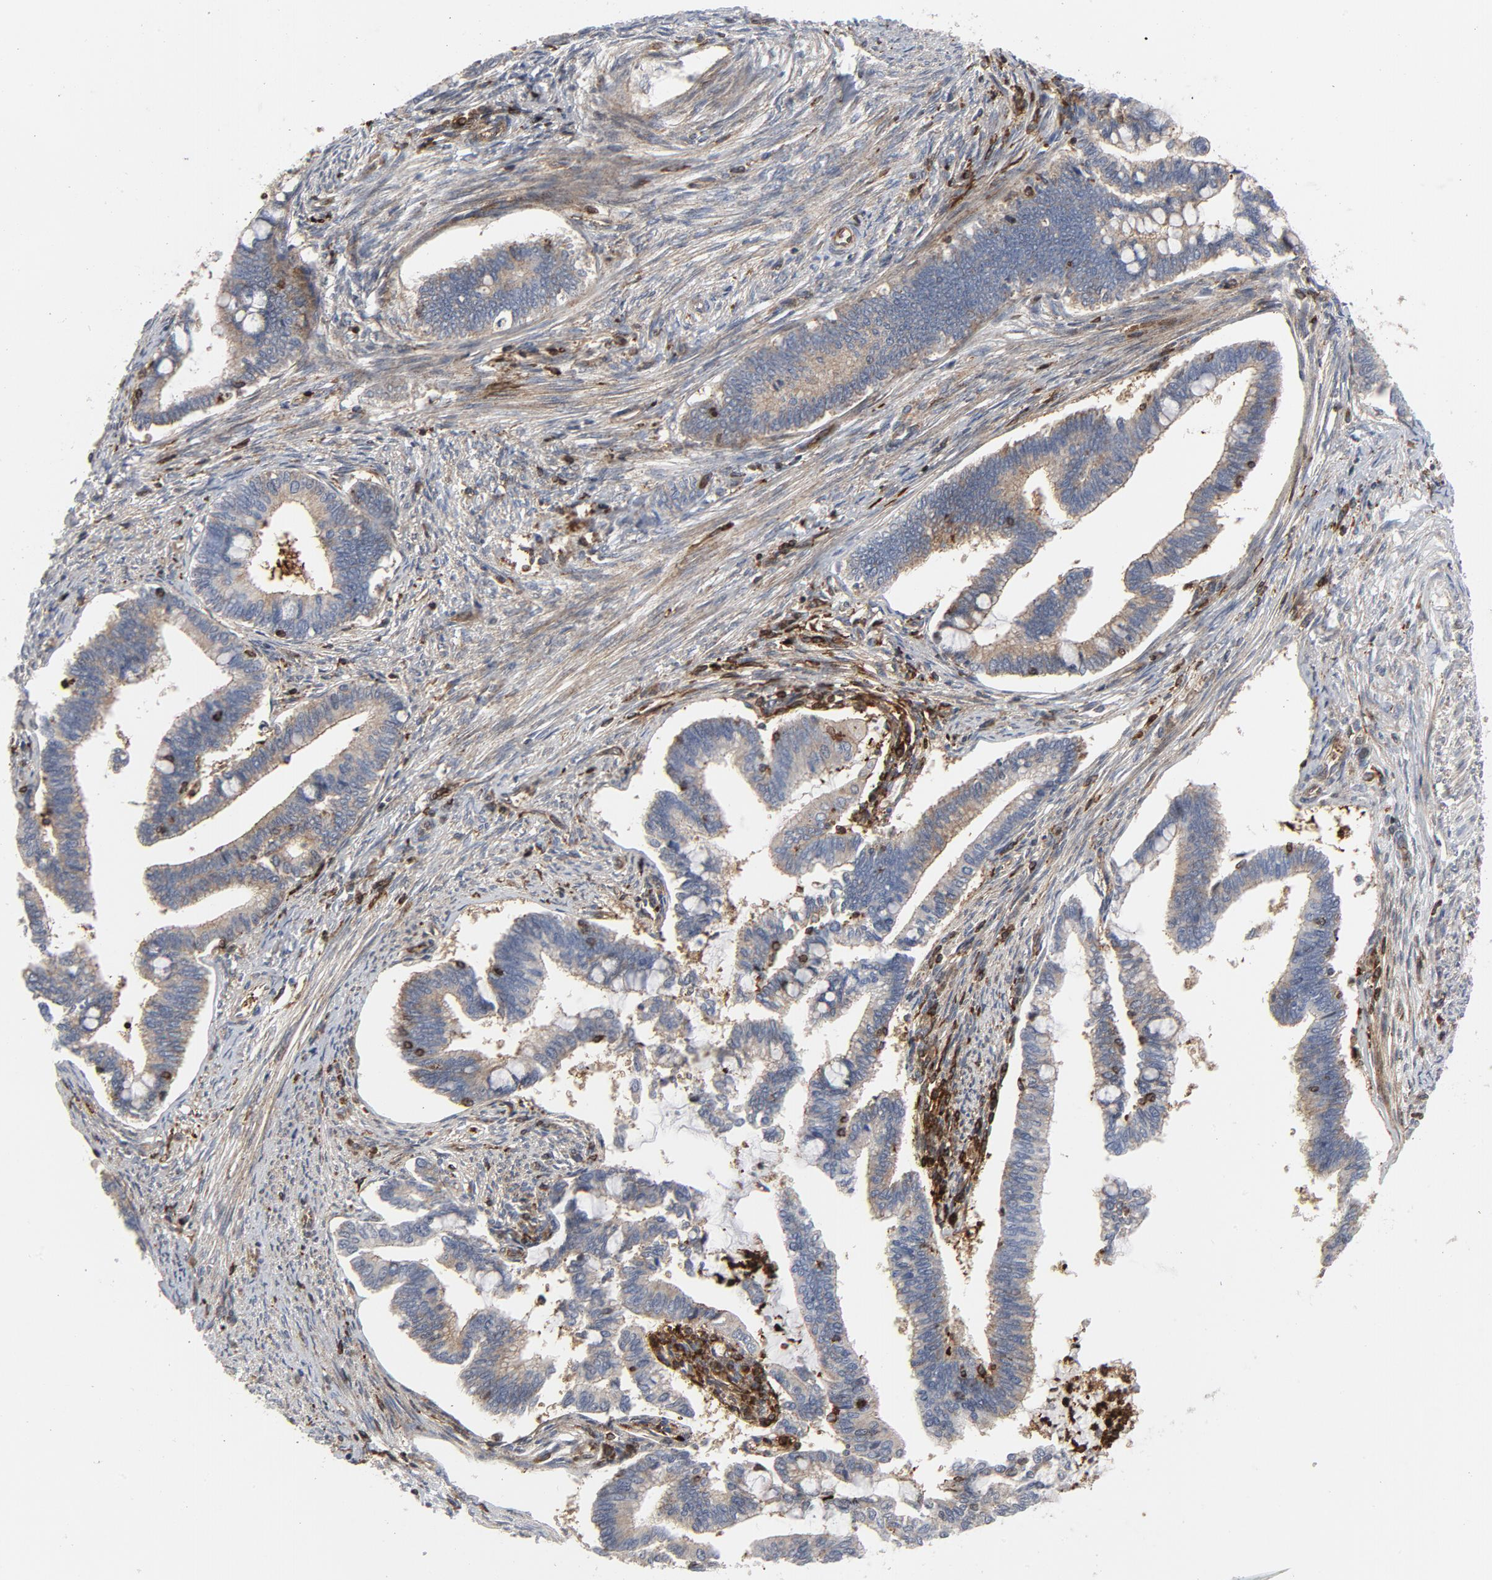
{"staining": {"intensity": "weak", "quantity": ">75%", "location": "cytoplasmic/membranous"}, "tissue": "cervical cancer", "cell_type": "Tumor cells", "image_type": "cancer", "snomed": [{"axis": "morphology", "description": "Adenocarcinoma, NOS"}, {"axis": "topography", "description": "Cervix"}], "caption": "A brown stain labels weak cytoplasmic/membranous positivity of a protein in adenocarcinoma (cervical) tumor cells. The protein of interest is shown in brown color, while the nuclei are stained blue.", "gene": "YES1", "patient": {"sex": "female", "age": 36}}